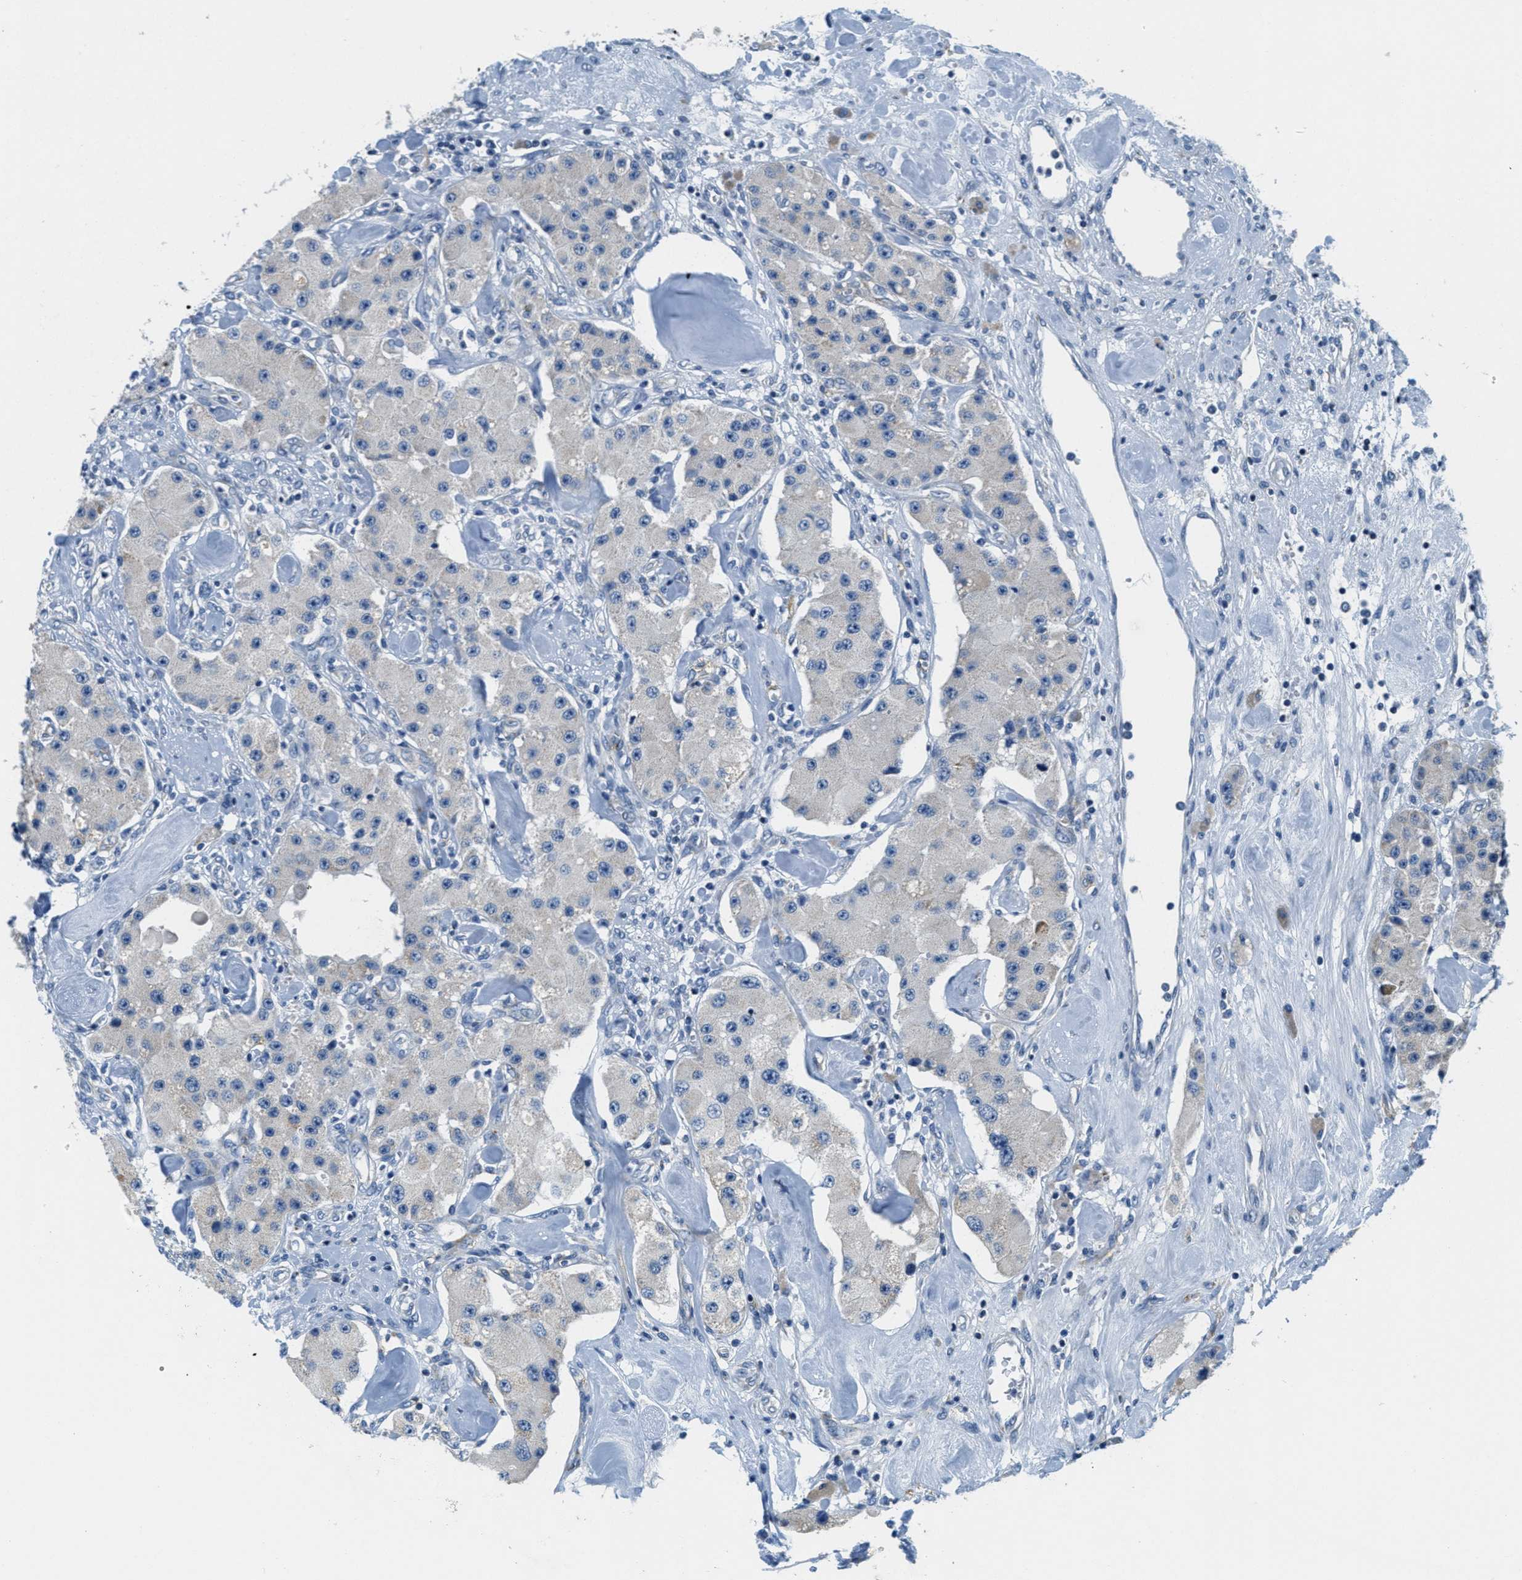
{"staining": {"intensity": "negative", "quantity": "none", "location": "none"}, "tissue": "carcinoid", "cell_type": "Tumor cells", "image_type": "cancer", "snomed": [{"axis": "morphology", "description": "Carcinoid, malignant, NOS"}, {"axis": "topography", "description": "Pancreas"}], "caption": "Immunohistochemical staining of human carcinoid displays no significant expression in tumor cells.", "gene": "CA4", "patient": {"sex": "male", "age": 41}}